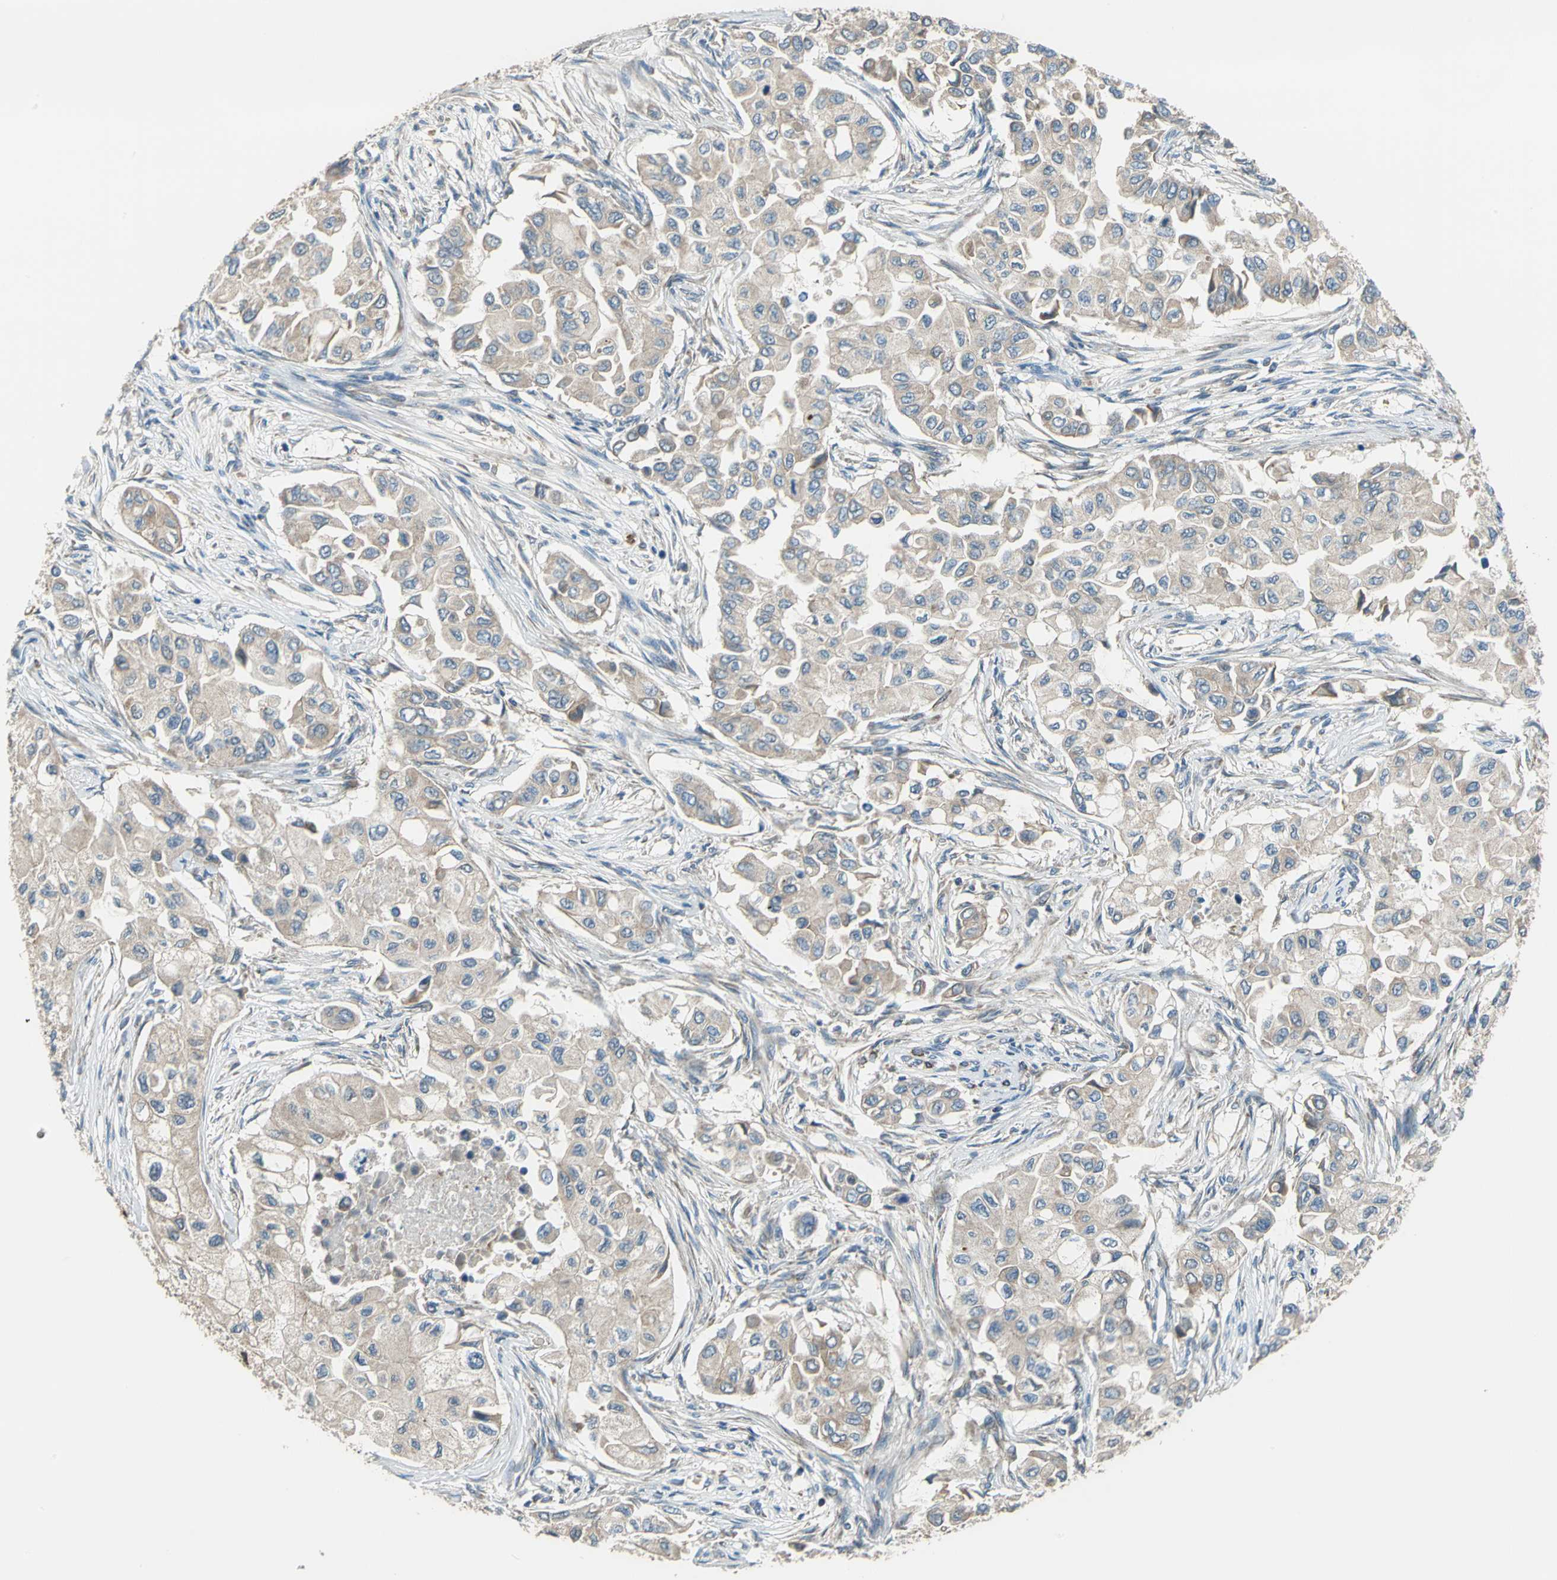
{"staining": {"intensity": "weak", "quantity": ">75%", "location": "cytoplasmic/membranous"}, "tissue": "breast cancer", "cell_type": "Tumor cells", "image_type": "cancer", "snomed": [{"axis": "morphology", "description": "Normal tissue, NOS"}, {"axis": "morphology", "description": "Duct carcinoma"}, {"axis": "topography", "description": "Breast"}], "caption": "Weak cytoplasmic/membranous staining for a protein is seen in about >75% of tumor cells of breast infiltrating ductal carcinoma using immunohistochemistry.", "gene": "TRAK1", "patient": {"sex": "female", "age": 49}}